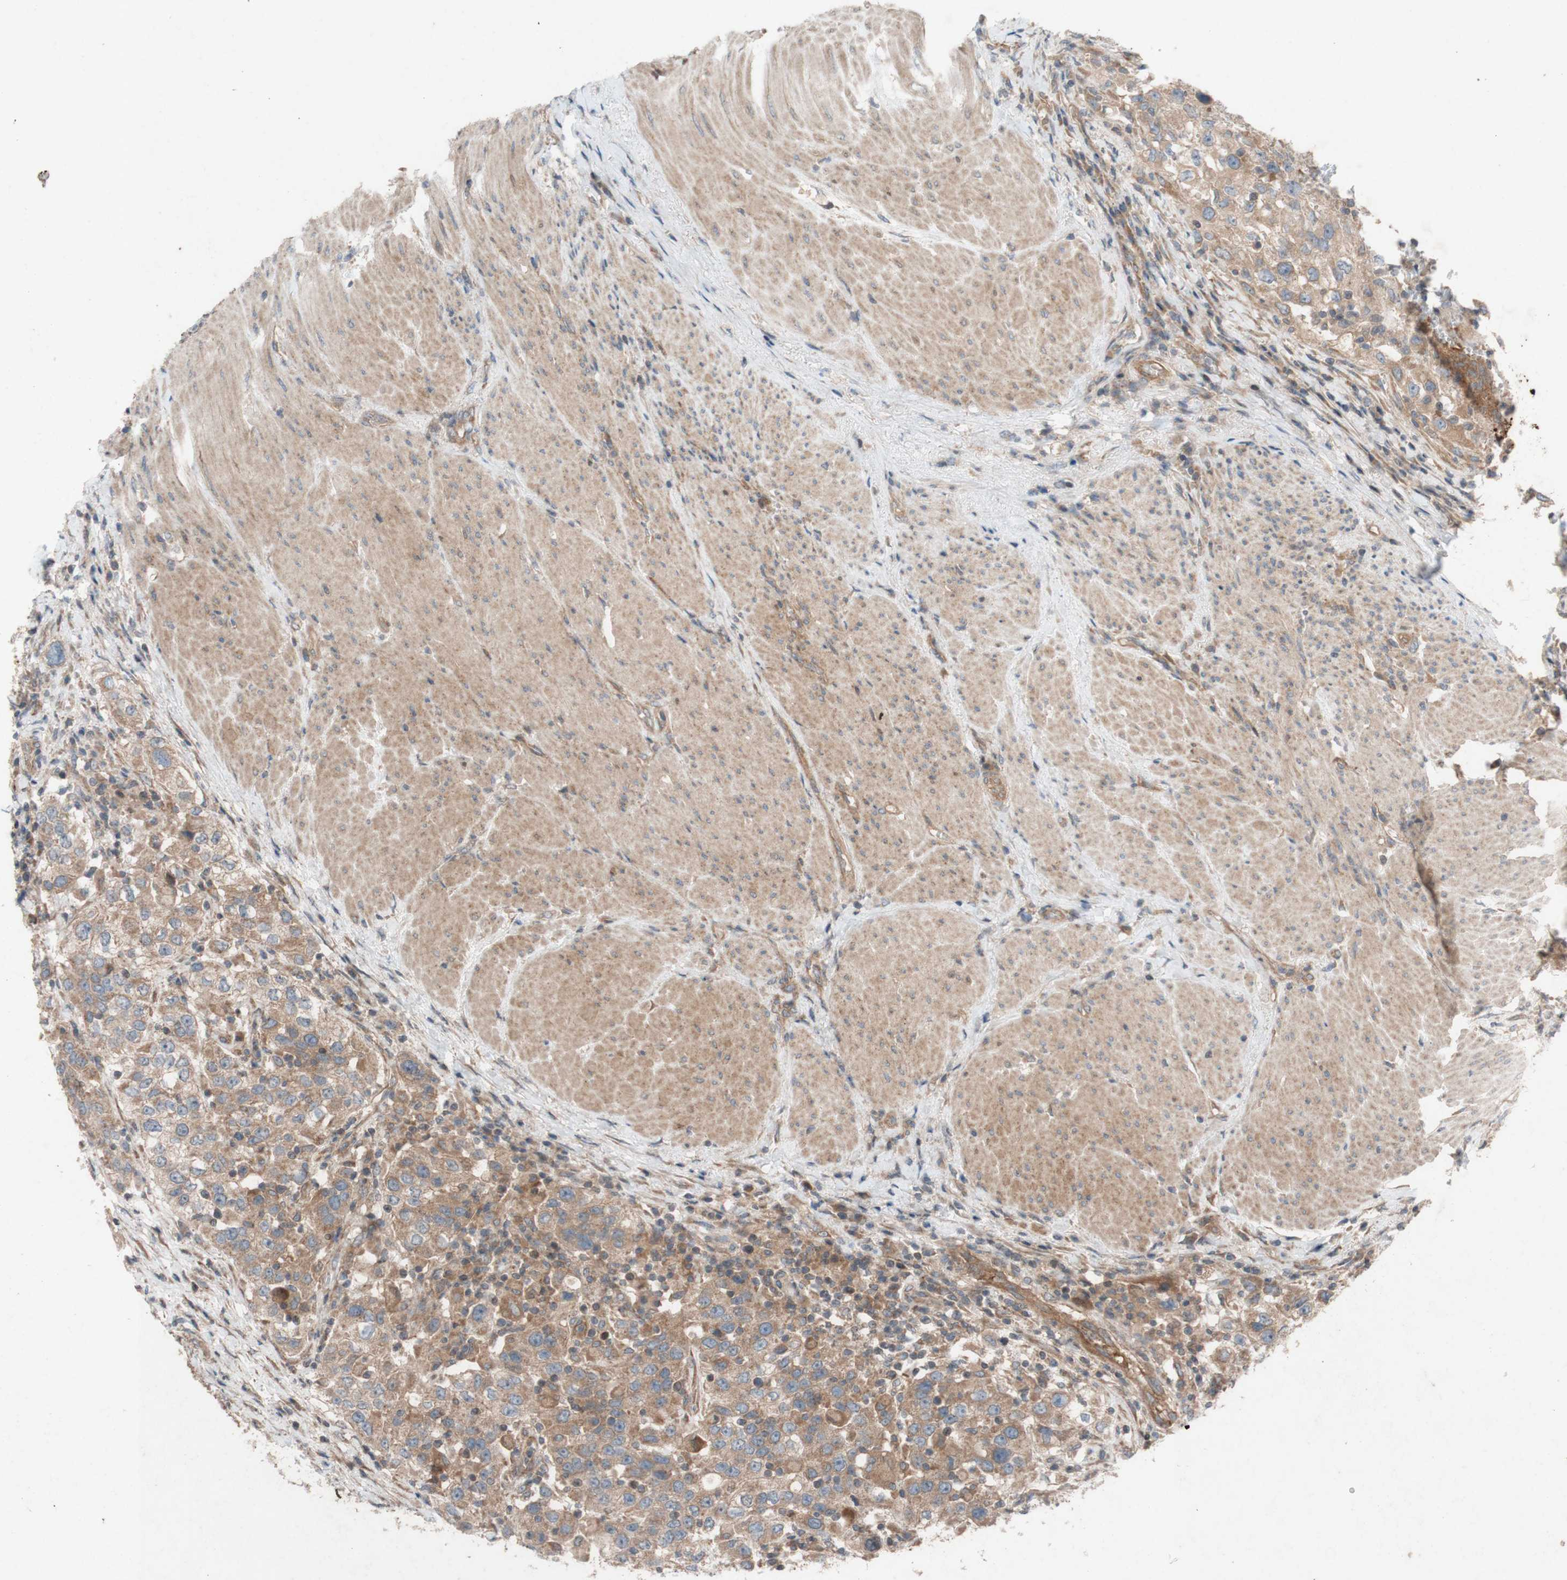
{"staining": {"intensity": "moderate", "quantity": ">75%", "location": "cytoplasmic/membranous"}, "tissue": "urothelial cancer", "cell_type": "Tumor cells", "image_type": "cancer", "snomed": [{"axis": "morphology", "description": "Urothelial carcinoma, High grade"}, {"axis": "topography", "description": "Urinary bladder"}], "caption": "A medium amount of moderate cytoplasmic/membranous expression is appreciated in approximately >75% of tumor cells in urothelial carcinoma (high-grade) tissue. Ihc stains the protein of interest in brown and the nuclei are stained blue.", "gene": "TST", "patient": {"sex": "female", "age": 80}}